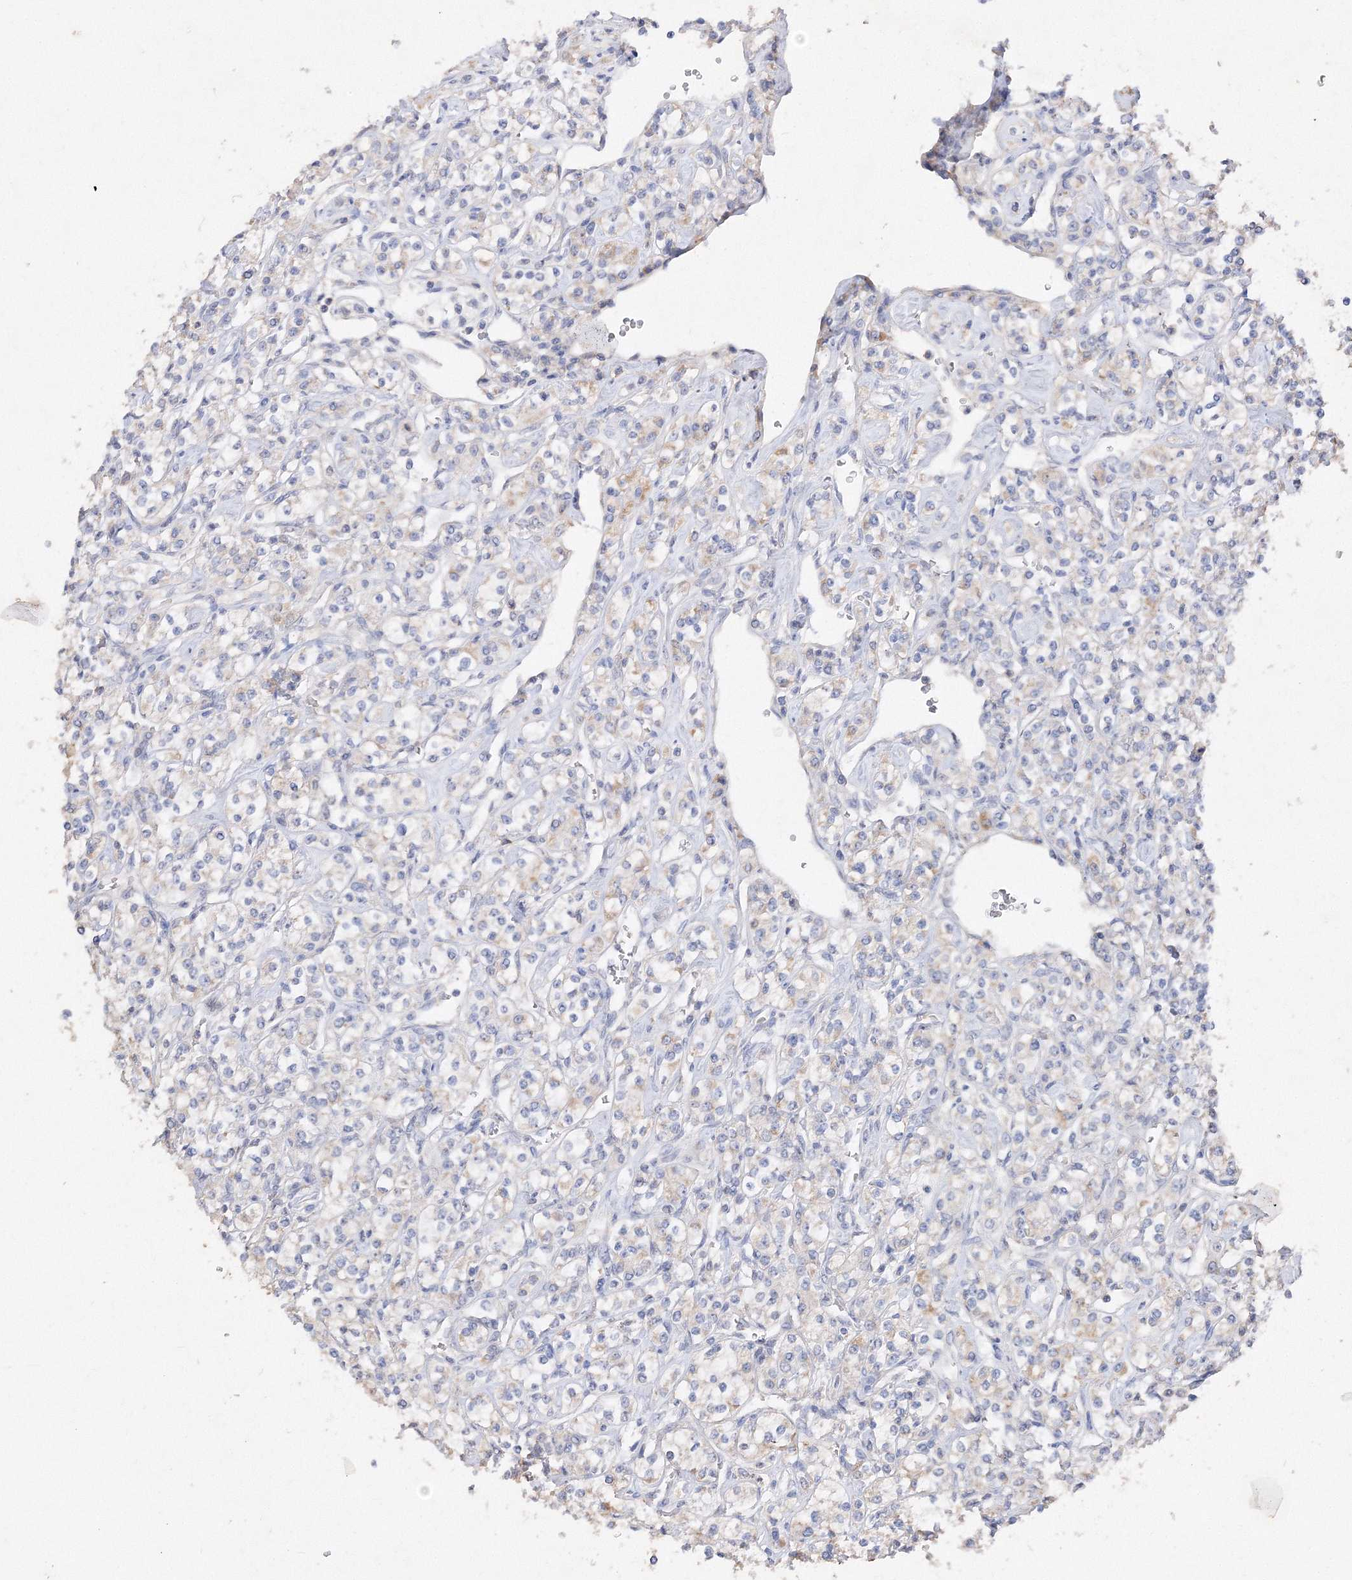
{"staining": {"intensity": "negative", "quantity": "none", "location": "none"}, "tissue": "renal cancer", "cell_type": "Tumor cells", "image_type": "cancer", "snomed": [{"axis": "morphology", "description": "Adenocarcinoma, NOS"}, {"axis": "topography", "description": "Kidney"}], "caption": "DAB immunohistochemical staining of renal cancer (adenocarcinoma) shows no significant staining in tumor cells.", "gene": "GLS", "patient": {"sex": "male", "age": 77}}